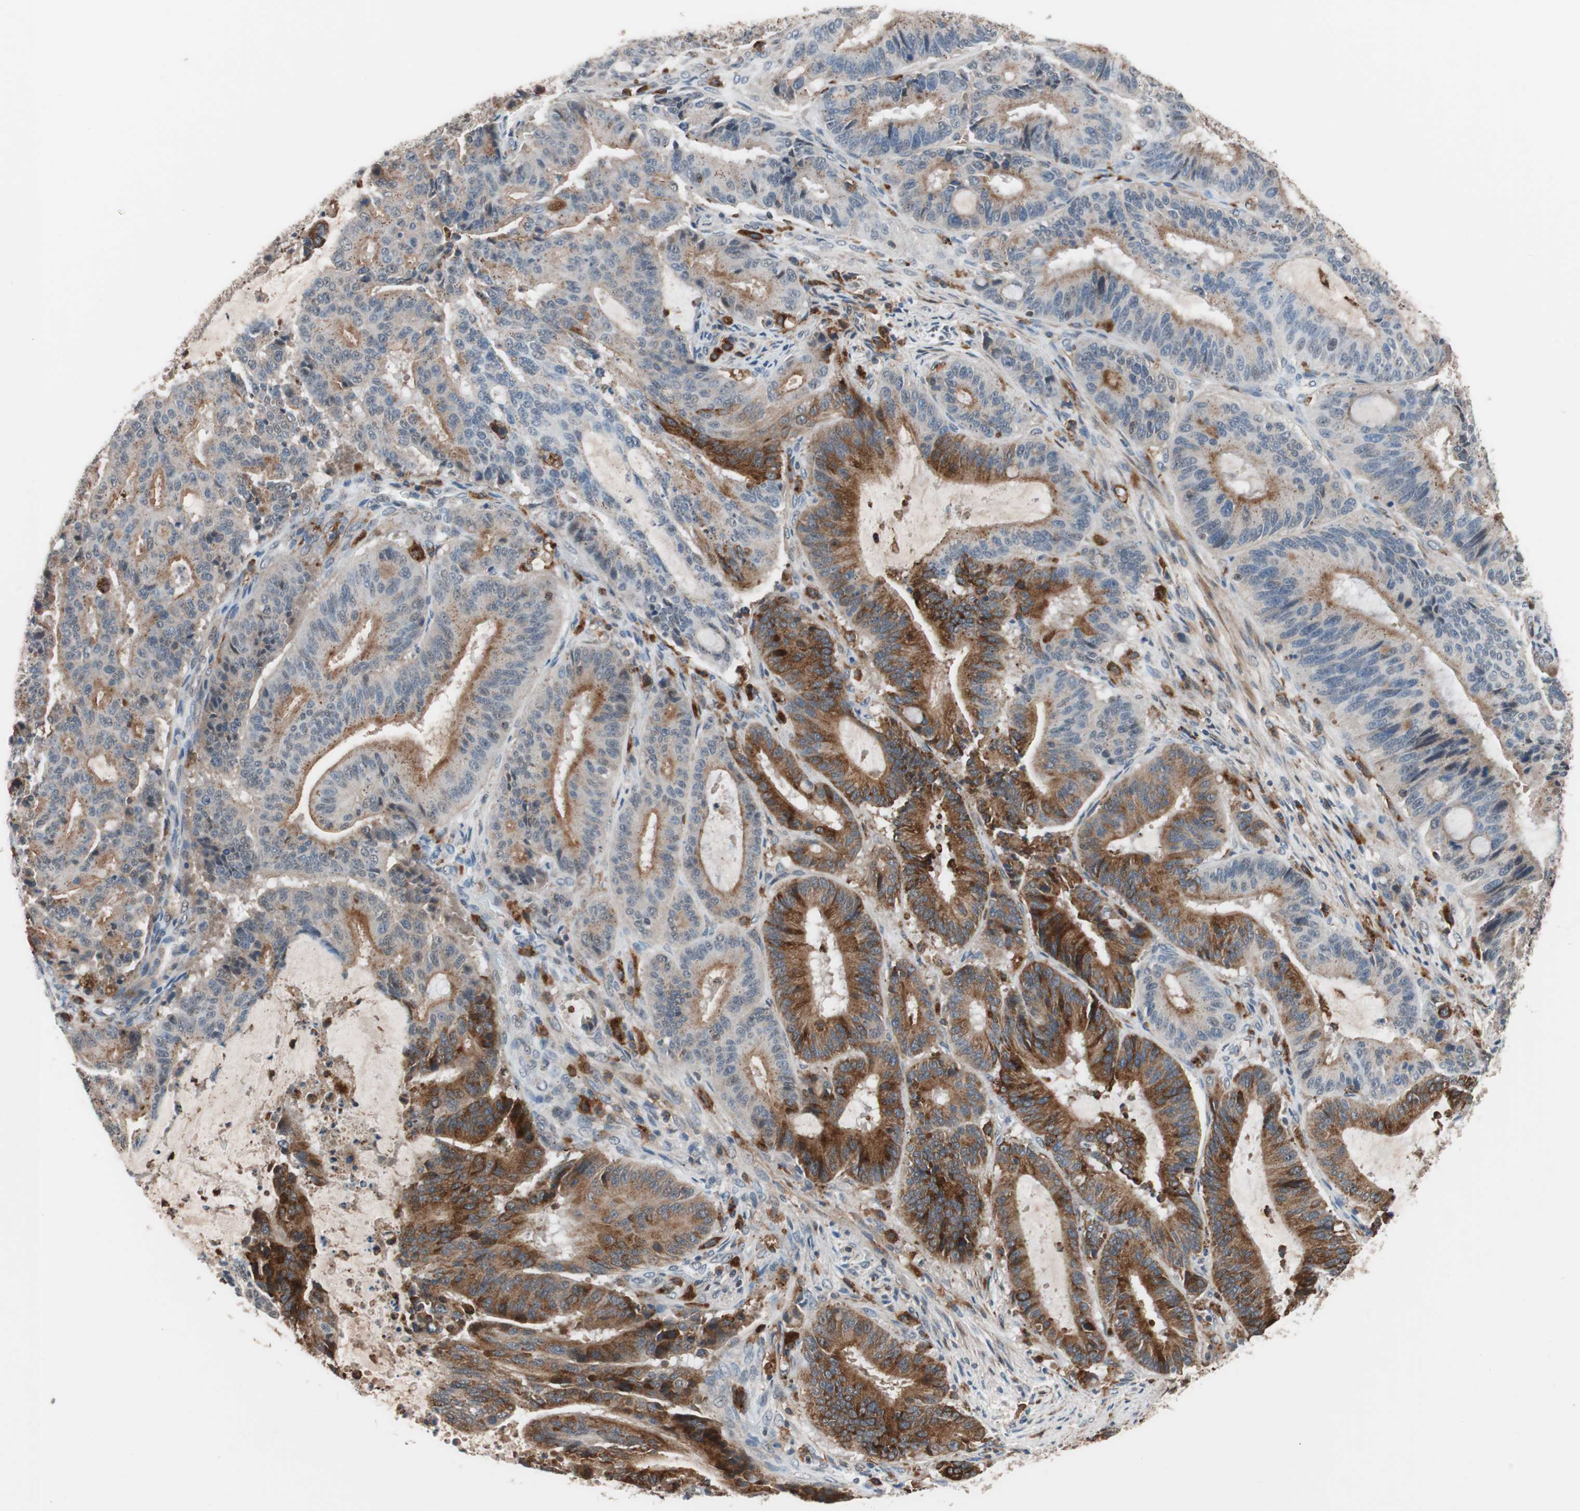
{"staining": {"intensity": "weak", "quantity": "<25%", "location": "cytoplasmic/membranous"}, "tissue": "liver cancer", "cell_type": "Tumor cells", "image_type": "cancer", "snomed": [{"axis": "morphology", "description": "Cholangiocarcinoma"}, {"axis": "topography", "description": "Liver"}], "caption": "Immunohistochemistry (IHC) micrograph of neoplastic tissue: human liver cancer (cholangiocarcinoma) stained with DAB reveals no significant protein staining in tumor cells.", "gene": "LITAF", "patient": {"sex": "female", "age": 73}}